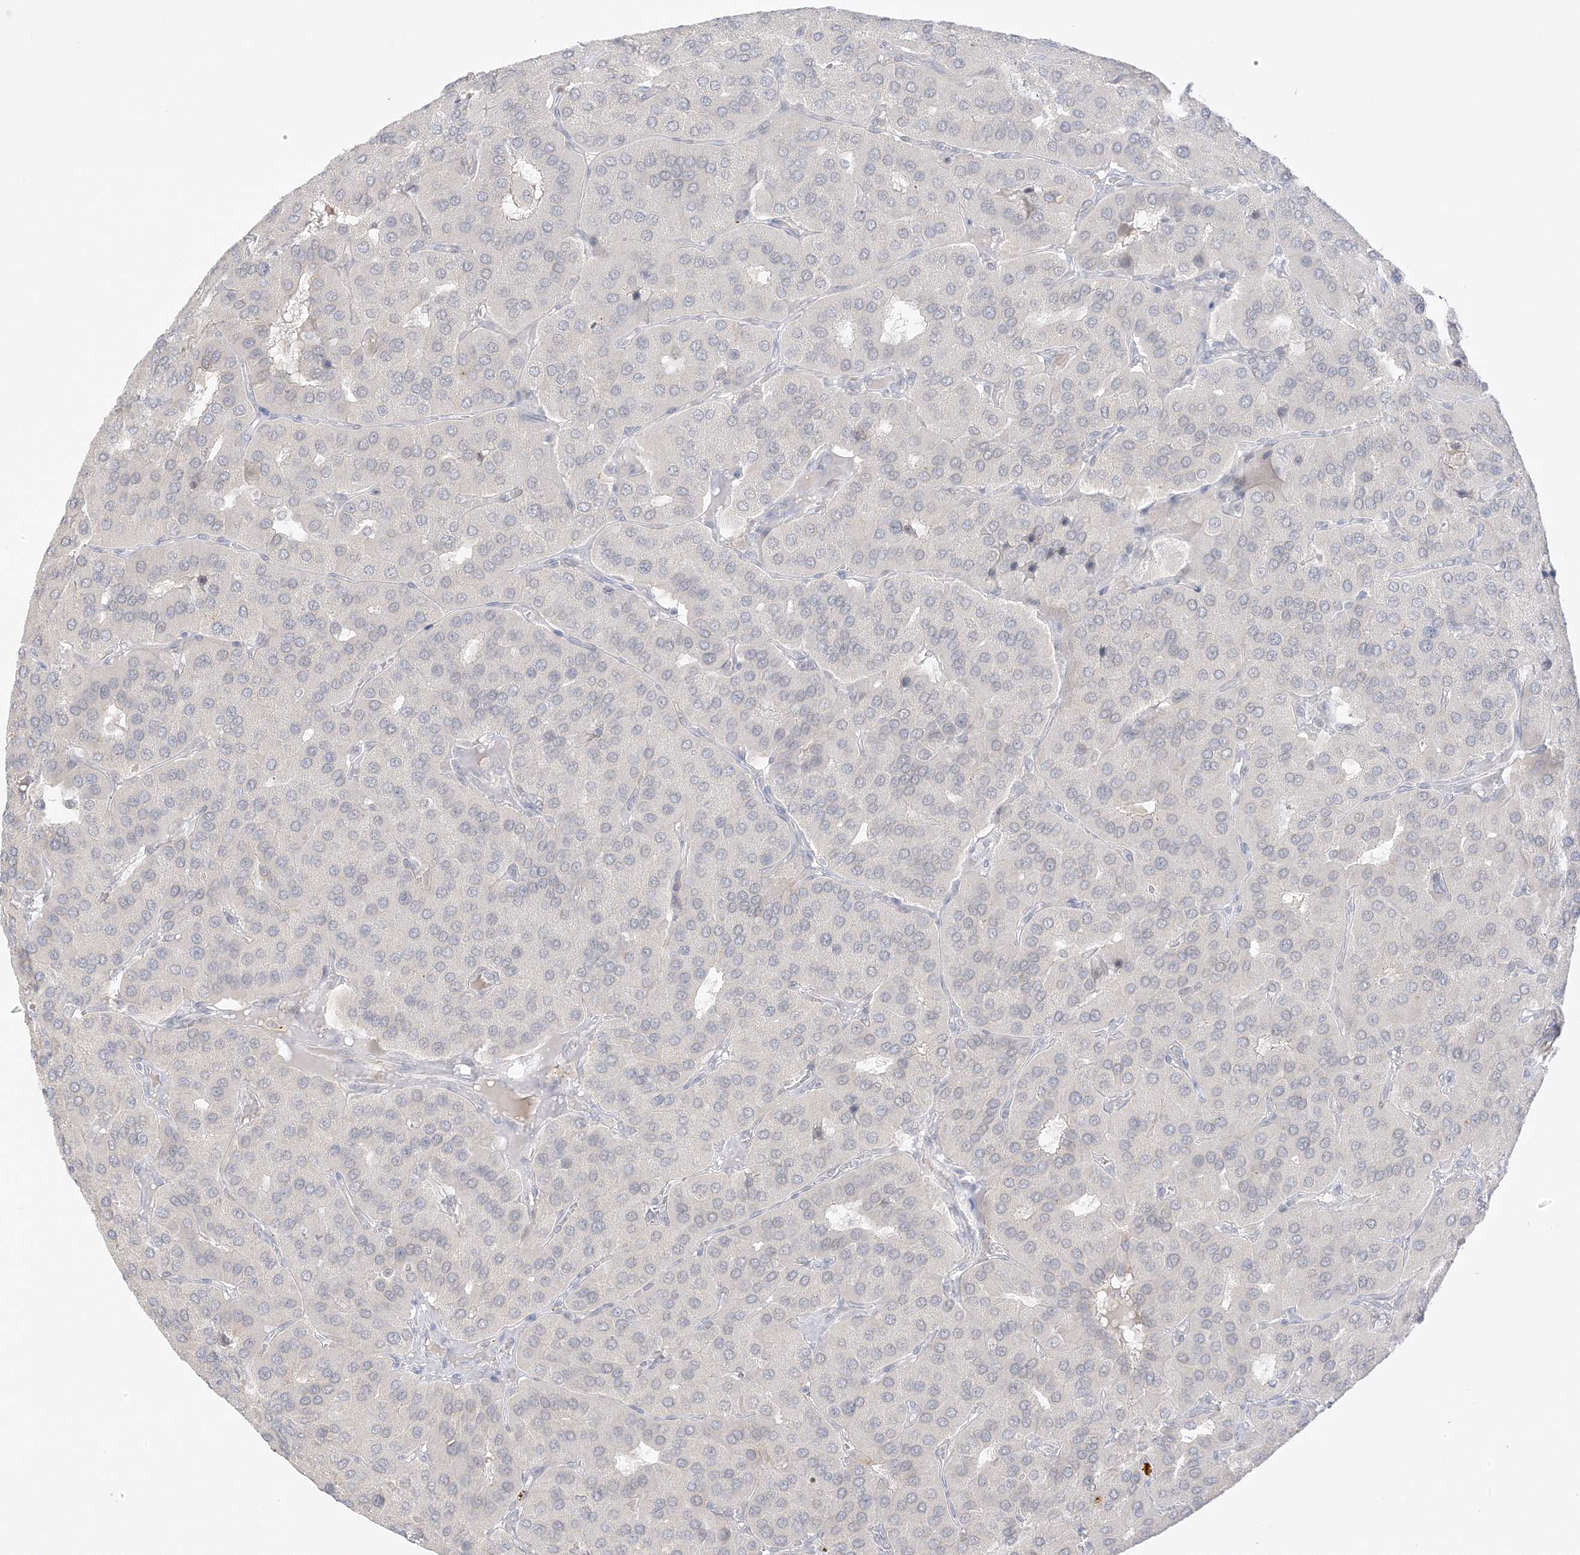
{"staining": {"intensity": "negative", "quantity": "none", "location": "none"}, "tissue": "parathyroid gland", "cell_type": "Glandular cells", "image_type": "normal", "snomed": [{"axis": "morphology", "description": "Normal tissue, NOS"}, {"axis": "morphology", "description": "Adenoma, NOS"}, {"axis": "topography", "description": "Parathyroid gland"}], "caption": "IHC of unremarkable human parathyroid gland shows no positivity in glandular cells. (DAB (3,3'-diaminobenzidine) IHC visualized using brightfield microscopy, high magnification).", "gene": "MSL3", "patient": {"sex": "female", "age": 86}}